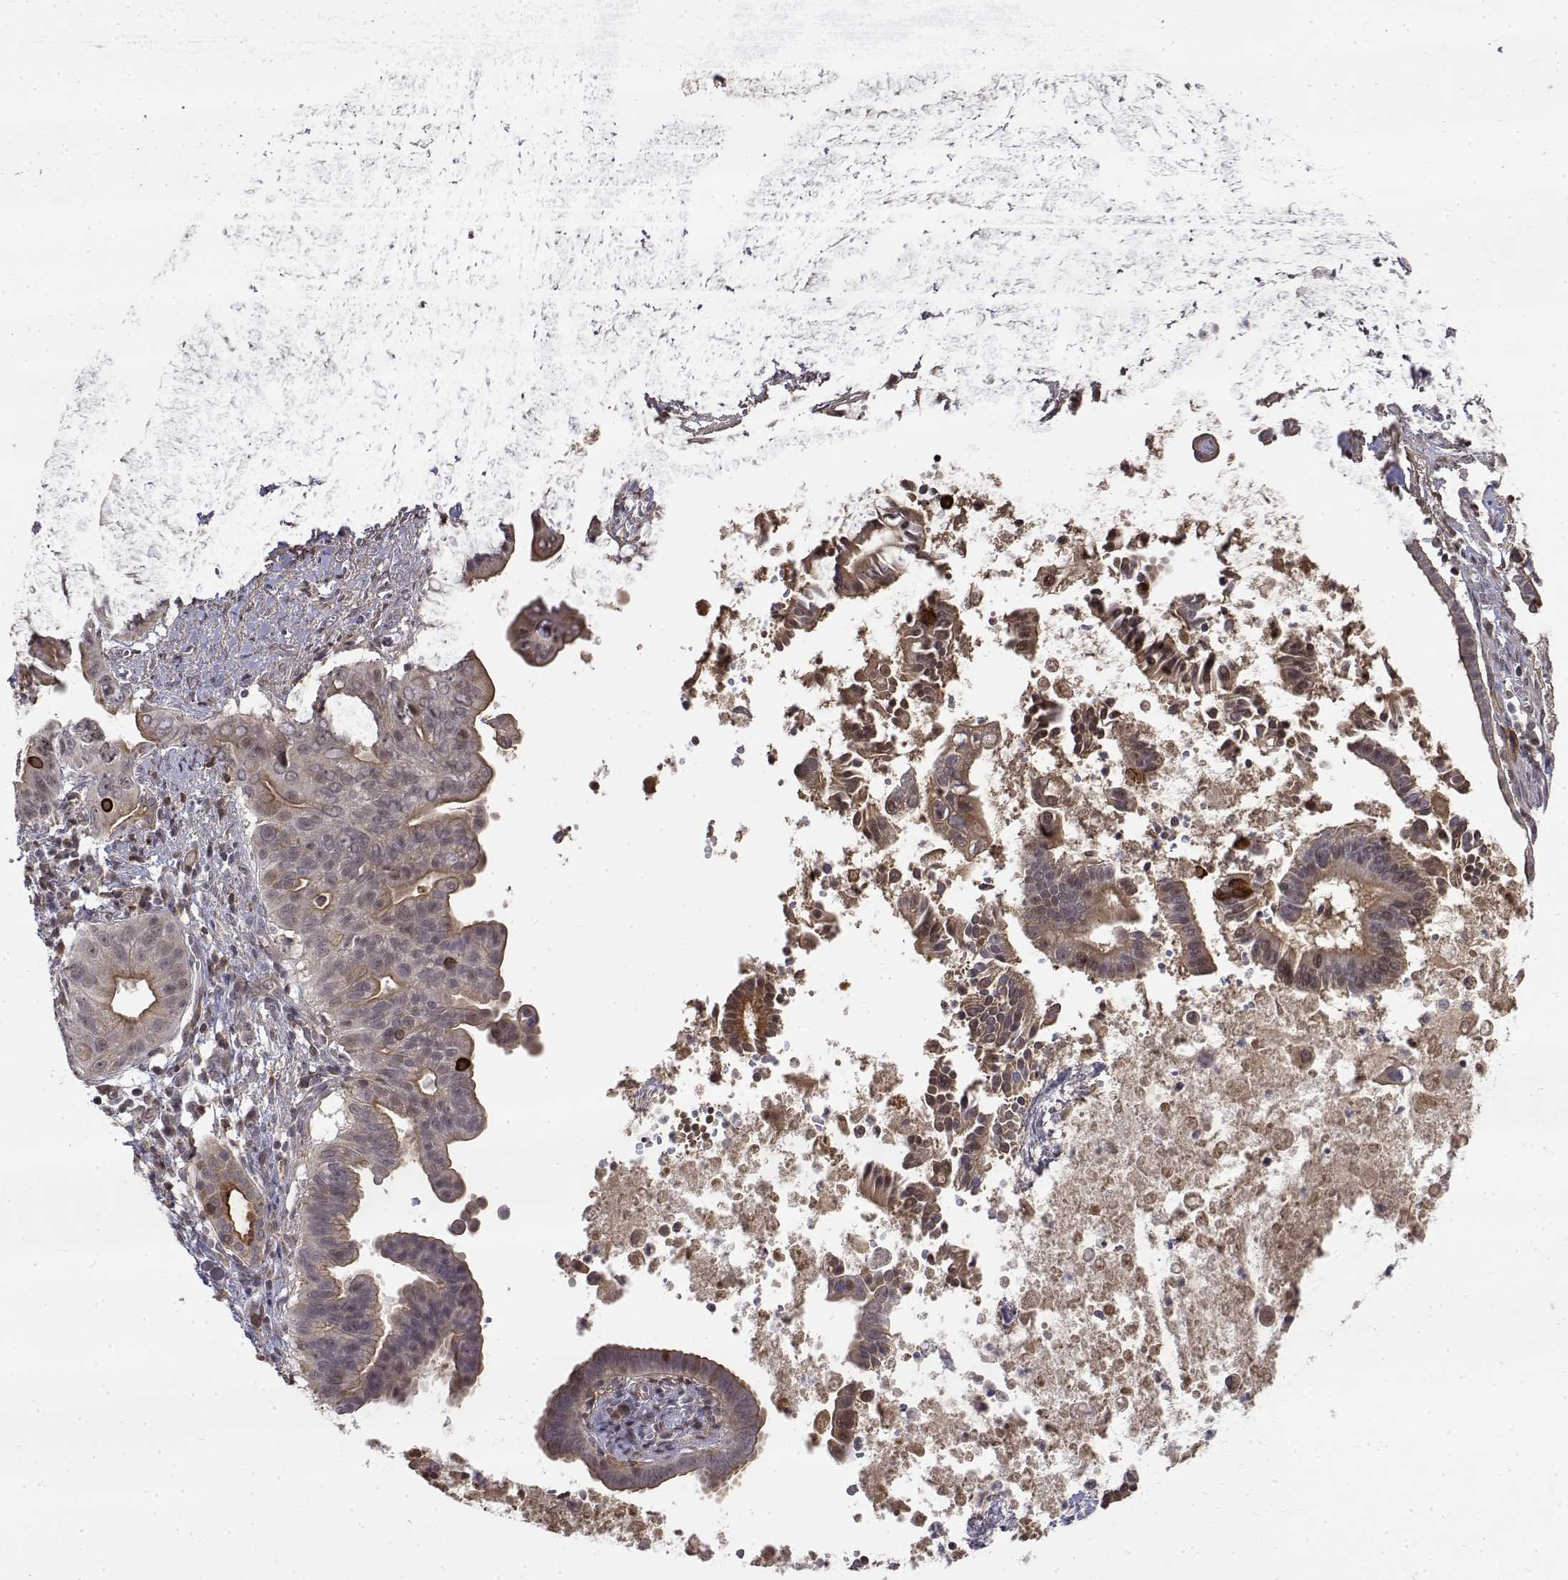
{"staining": {"intensity": "weak", "quantity": "<25%", "location": "cytoplasmic/membranous"}, "tissue": "pancreatic cancer", "cell_type": "Tumor cells", "image_type": "cancer", "snomed": [{"axis": "morphology", "description": "Adenocarcinoma, NOS"}, {"axis": "topography", "description": "Pancreas"}], "caption": "This histopathology image is of pancreatic cancer stained with immunohistochemistry (IHC) to label a protein in brown with the nuclei are counter-stained blue. There is no staining in tumor cells.", "gene": "ITGA7", "patient": {"sex": "male", "age": 61}}